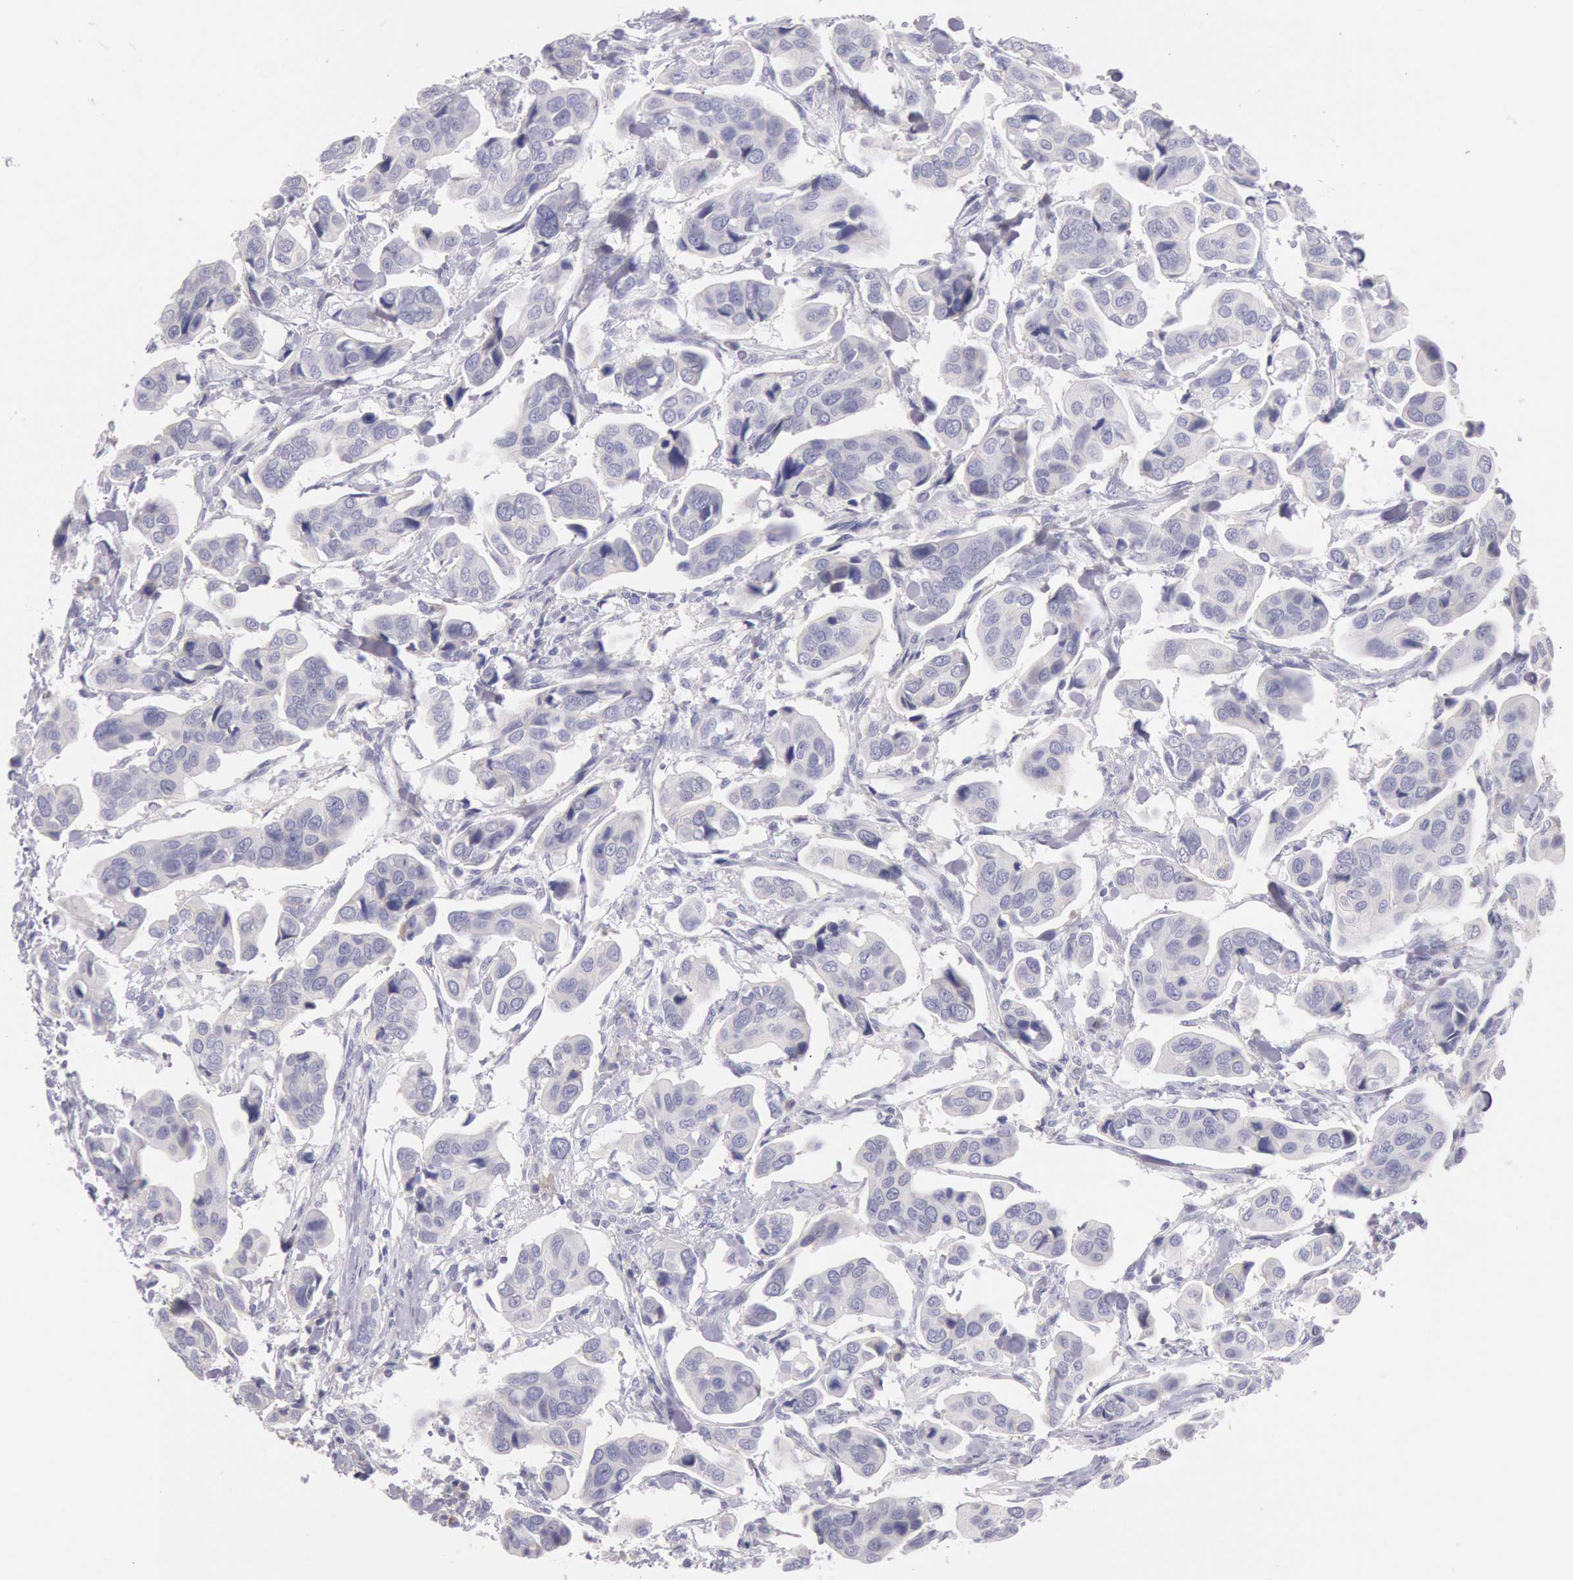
{"staining": {"intensity": "negative", "quantity": "none", "location": "none"}, "tissue": "urothelial cancer", "cell_type": "Tumor cells", "image_type": "cancer", "snomed": [{"axis": "morphology", "description": "Adenocarcinoma, NOS"}, {"axis": "topography", "description": "Urinary bladder"}], "caption": "Tumor cells are negative for protein expression in human adenocarcinoma. (Stains: DAB immunohistochemistry with hematoxylin counter stain, Microscopy: brightfield microscopy at high magnification).", "gene": "EGFR", "patient": {"sex": "male", "age": 61}}